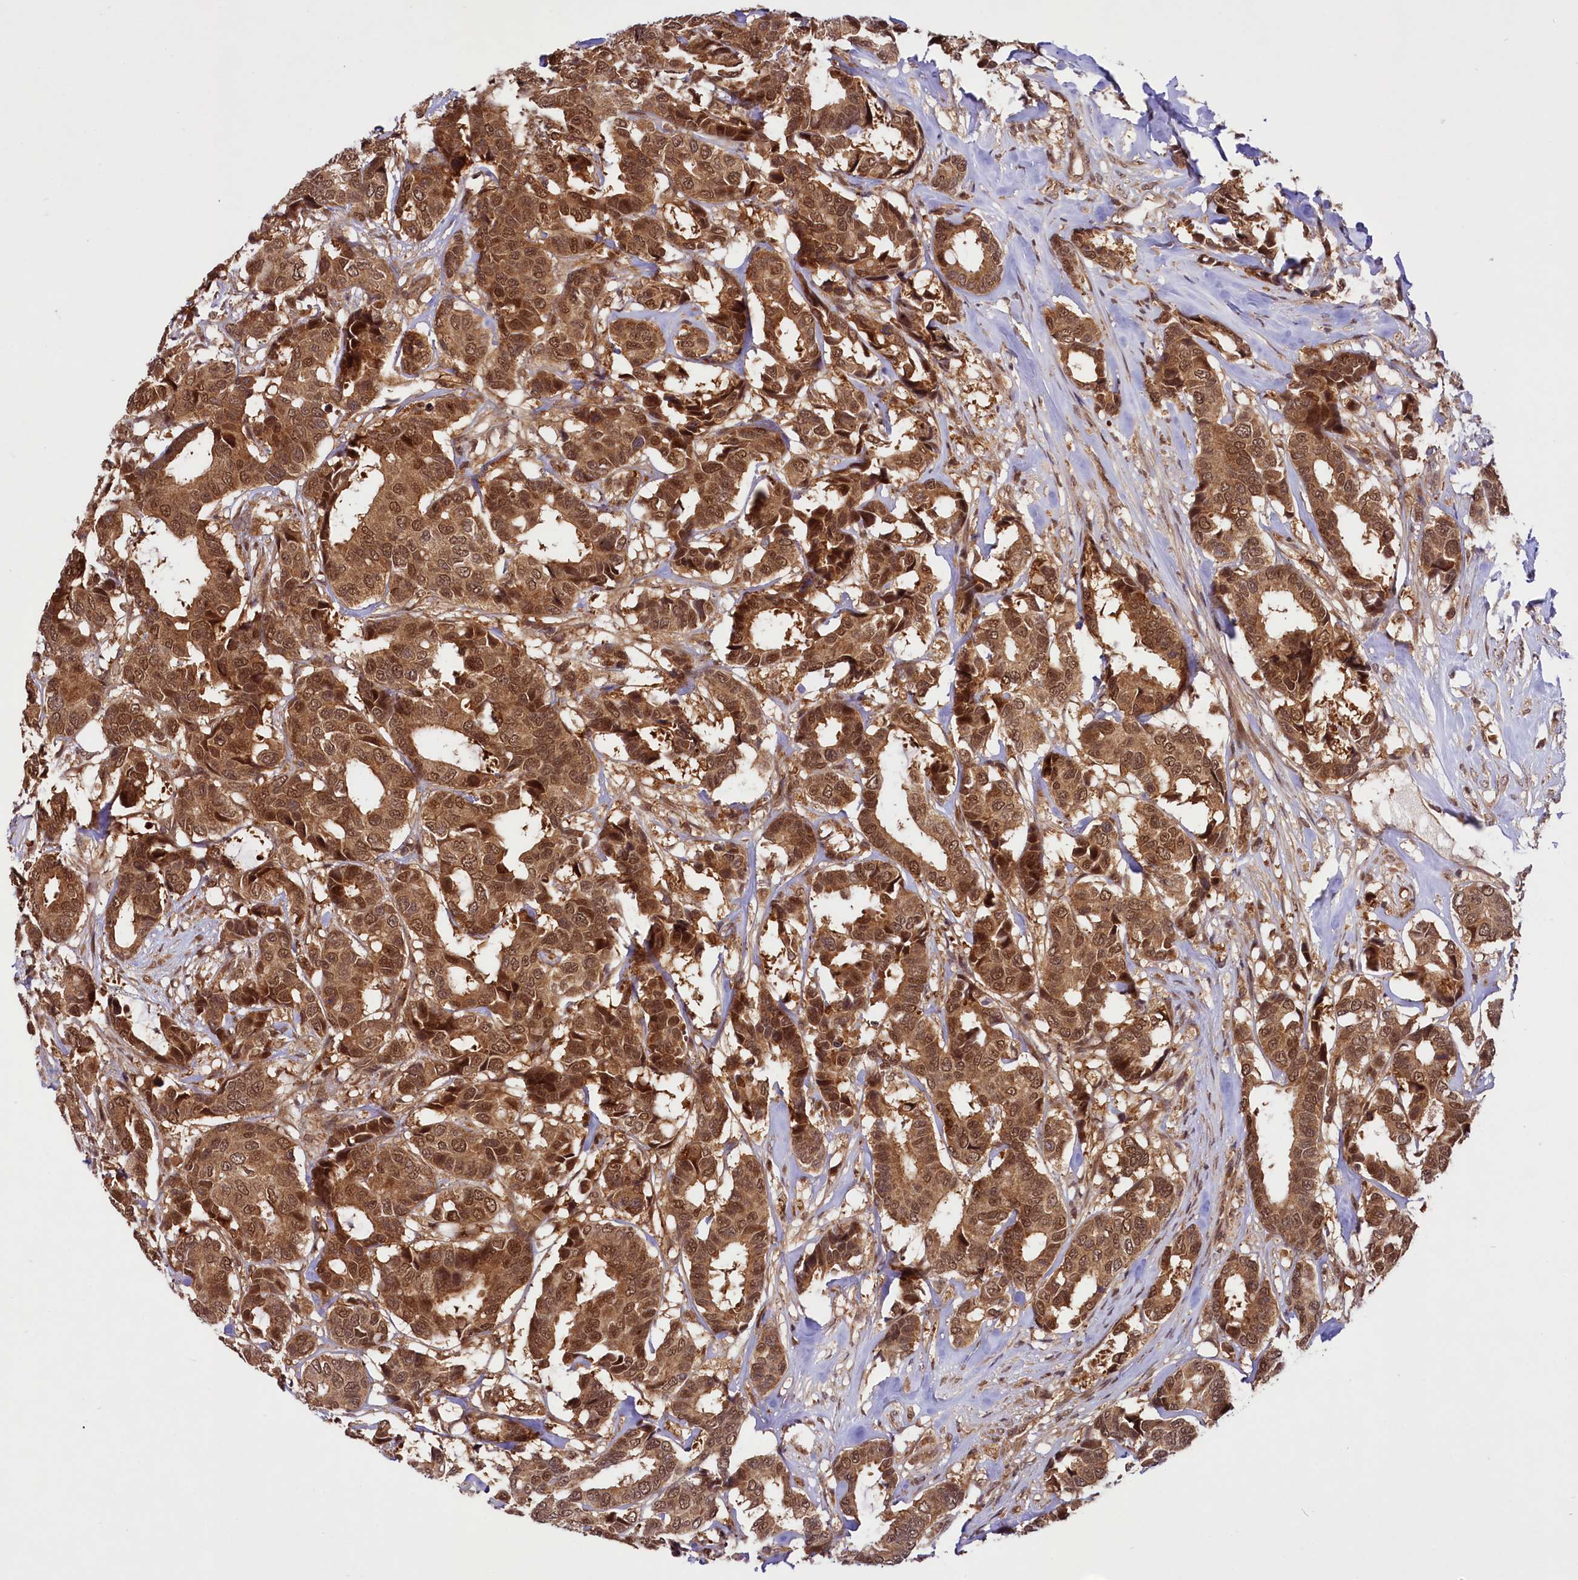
{"staining": {"intensity": "strong", "quantity": ">75%", "location": "cytoplasmic/membranous,nuclear"}, "tissue": "breast cancer", "cell_type": "Tumor cells", "image_type": "cancer", "snomed": [{"axis": "morphology", "description": "Duct carcinoma"}, {"axis": "topography", "description": "Breast"}], "caption": "Approximately >75% of tumor cells in human breast cancer reveal strong cytoplasmic/membranous and nuclear protein positivity as visualized by brown immunohistochemical staining.", "gene": "UBE3A", "patient": {"sex": "female", "age": 87}}